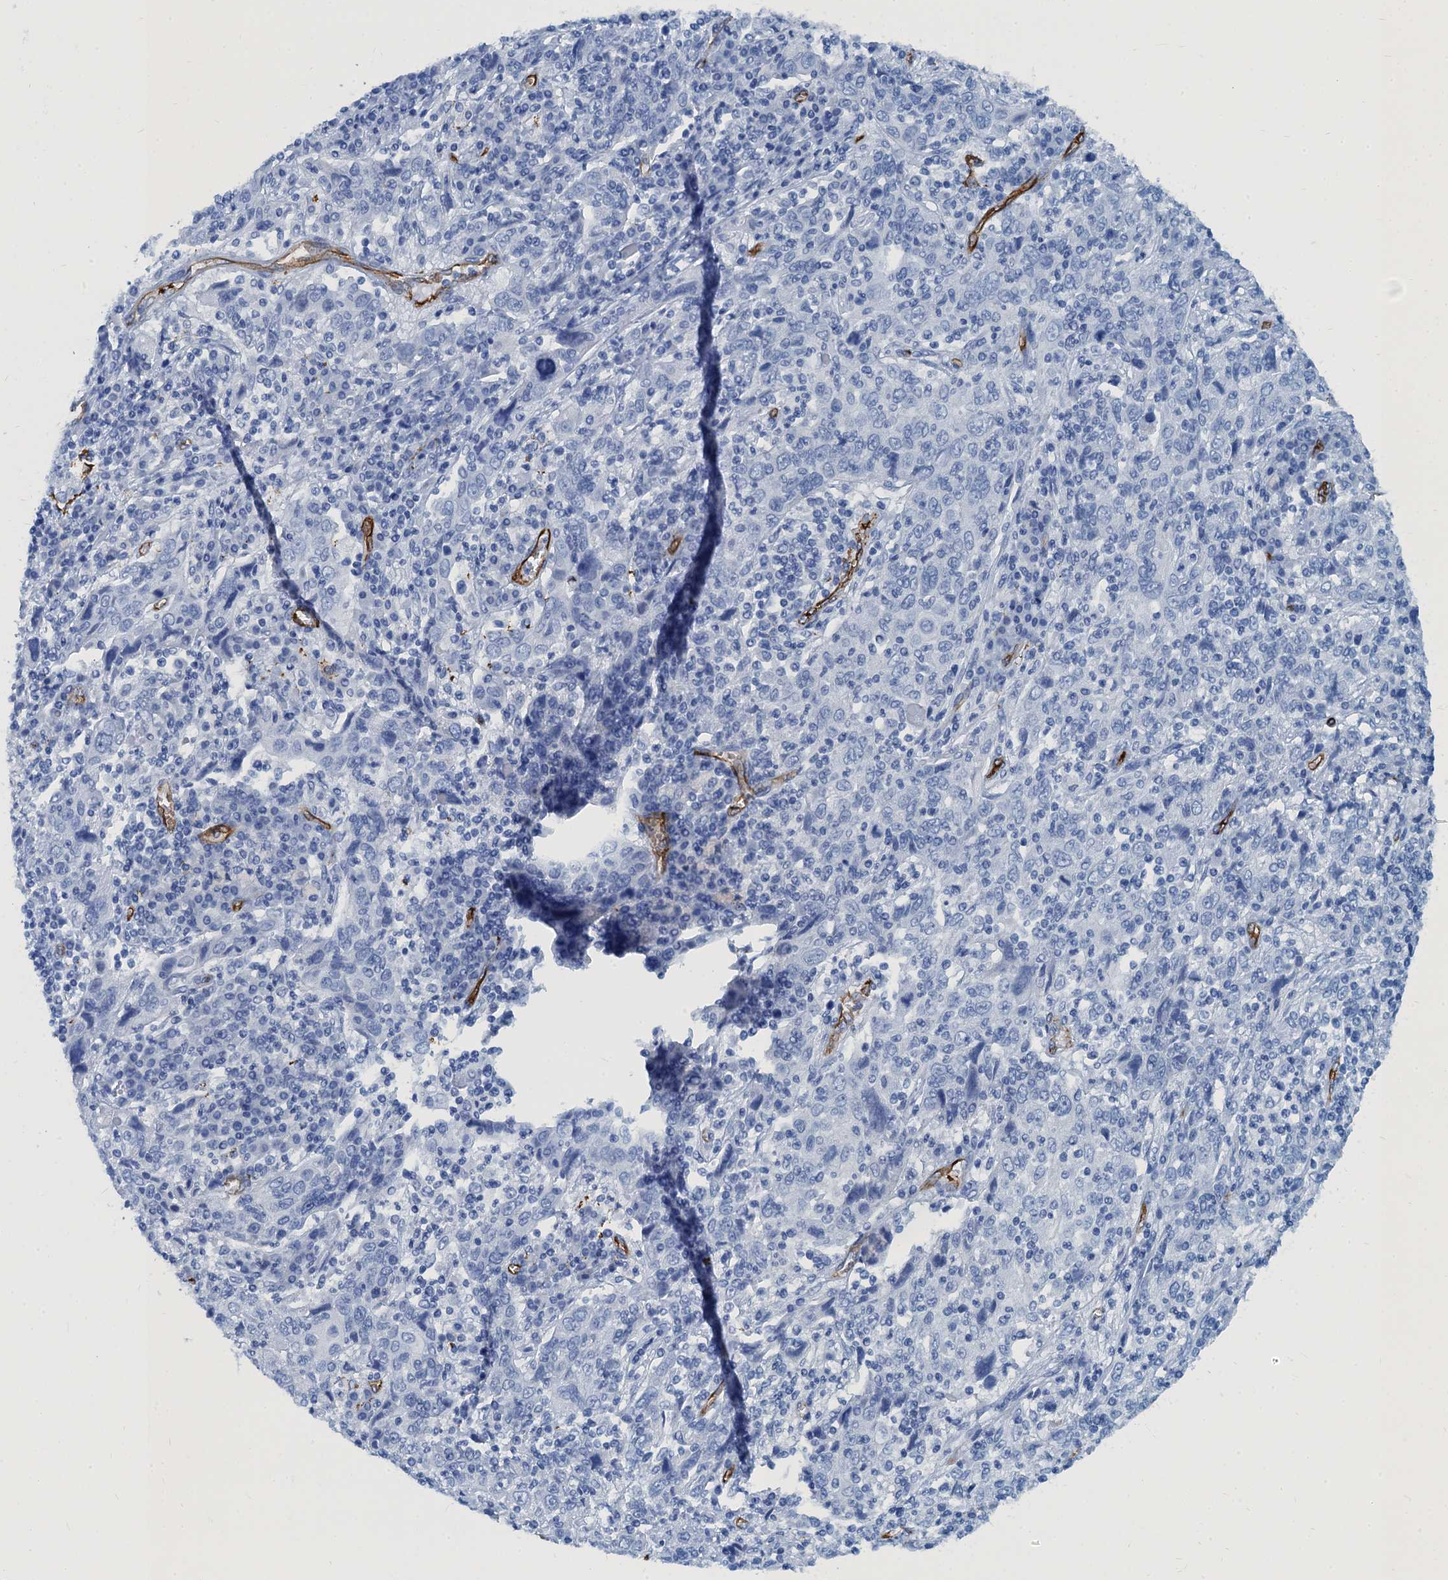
{"staining": {"intensity": "negative", "quantity": "none", "location": "none"}, "tissue": "cervical cancer", "cell_type": "Tumor cells", "image_type": "cancer", "snomed": [{"axis": "morphology", "description": "Squamous cell carcinoma, NOS"}, {"axis": "topography", "description": "Cervix"}], "caption": "Immunohistochemical staining of cervical squamous cell carcinoma exhibits no significant staining in tumor cells.", "gene": "CAVIN2", "patient": {"sex": "female", "age": 46}}